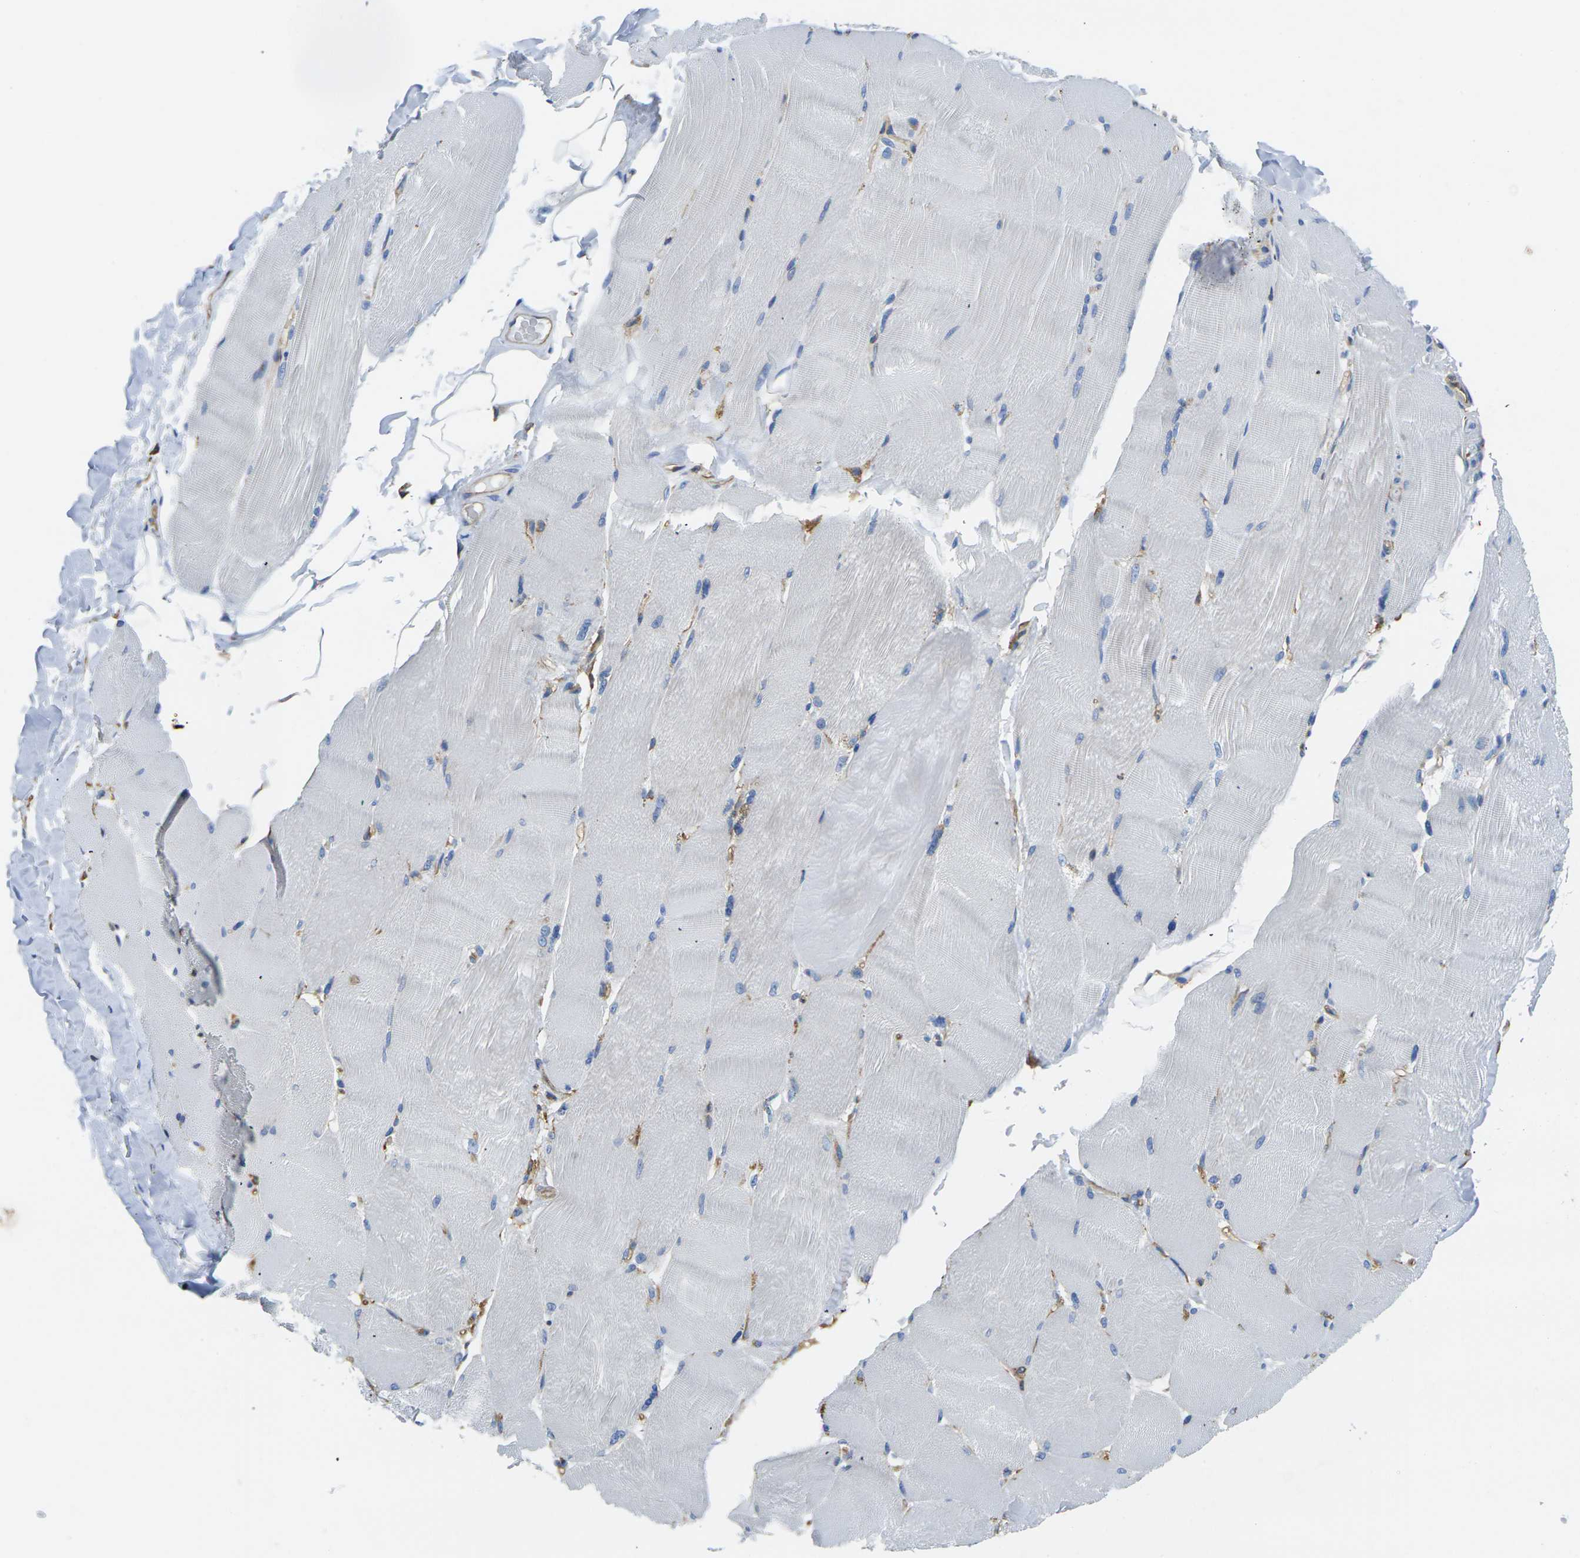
{"staining": {"intensity": "negative", "quantity": "none", "location": "none"}, "tissue": "skeletal muscle", "cell_type": "Myocytes", "image_type": "normal", "snomed": [{"axis": "morphology", "description": "Normal tissue, NOS"}, {"axis": "topography", "description": "Skin"}, {"axis": "topography", "description": "Skeletal muscle"}], "caption": "IHC image of benign skeletal muscle: human skeletal muscle stained with DAB reveals no significant protein expression in myocytes. (Stains: DAB immunohistochemistry with hematoxylin counter stain, Microscopy: brightfield microscopy at high magnification).", "gene": "FAM110D", "patient": {"sex": "male", "age": 83}}